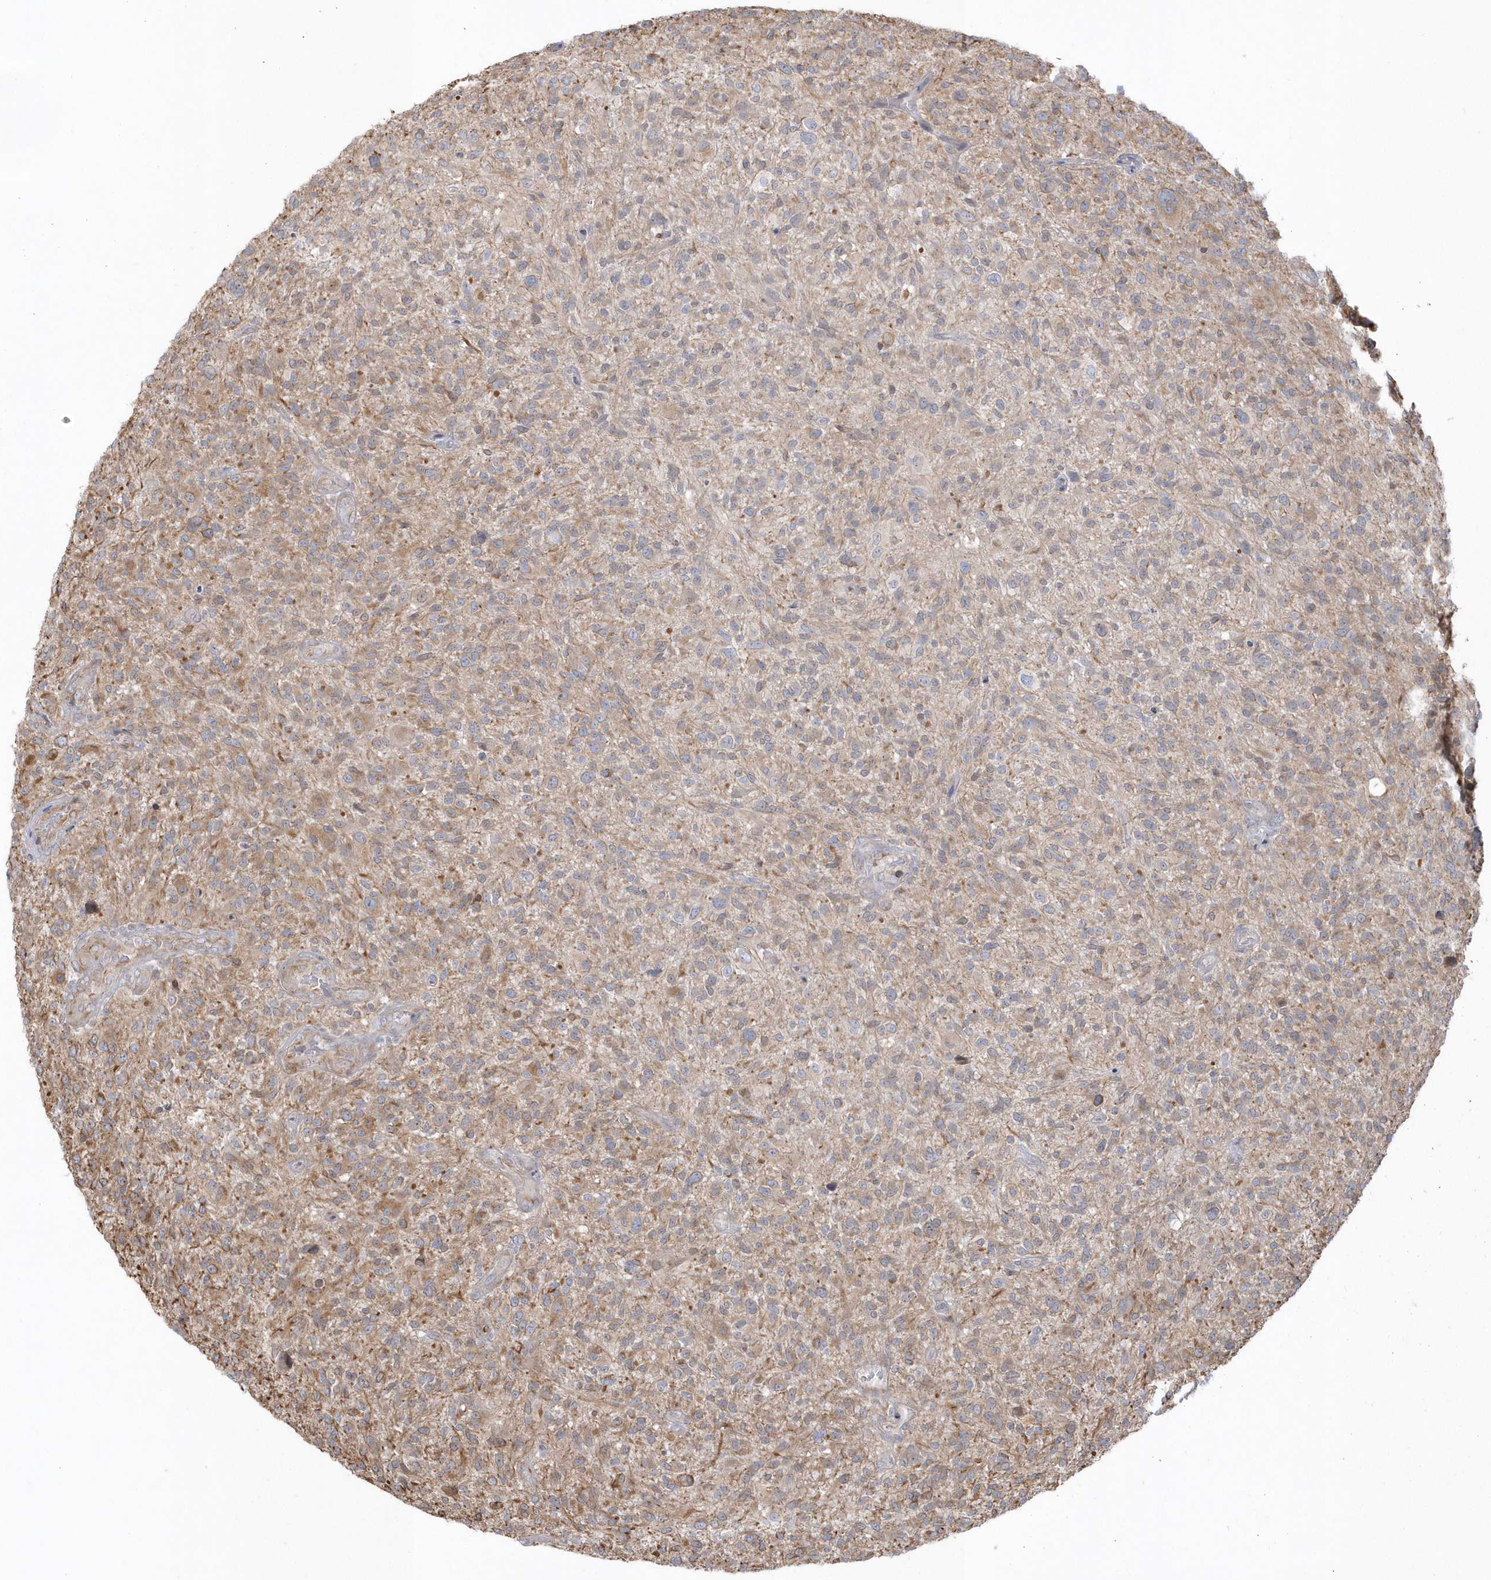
{"staining": {"intensity": "moderate", "quantity": ">75%", "location": "cytoplasmic/membranous"}, "tissue": "glioma", "cell_type": "Tumor cells", "image_type": "cancer", "snomed": [{"axis": "morphology", "description": "Glioma, malignant, High grade"}, {"axis": "topography", "description": "Brain"}], "caption": "High-grade glioma (malignant) stained with a brown dye reveals moderate cytoplasmic/membranous positive expression in approximately >75% of tumor cells.", "gene": "DHX57", "patient": {"sex": "male", "age": 47}}